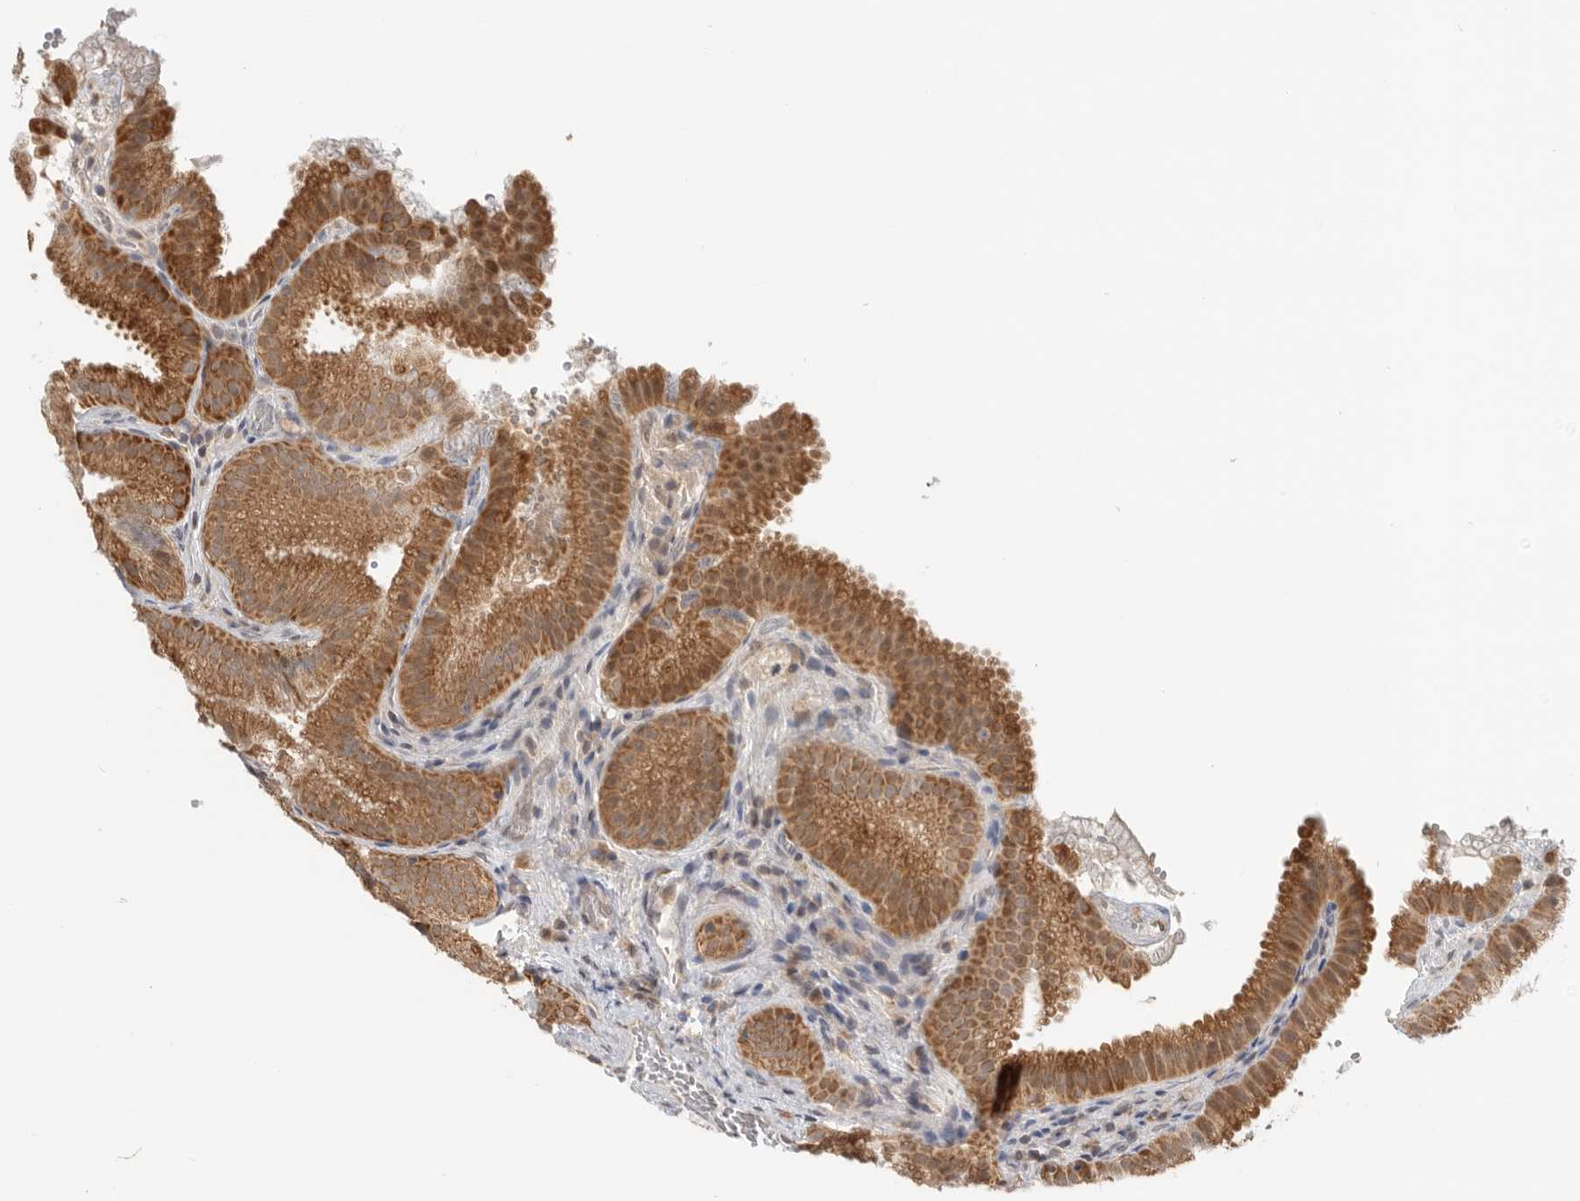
{"staining": {"intensity": "moderate", "quantity": ">75%", "location": "cytoplasmic/membranous"}, "tissue": "gallbladder", "cell_type": "Glandular cells", "image_type": "normal", "snomed": [{"axis": "morphology", "description": "Normal tissue, NOS"}, {"axis": "topography", "description": "Gallbladder"}], "caption": "A medium amount of moderate cytoplasmic/membranous expression is seen in approximately >75% of glandular cells in normal gallbladder. (Brightfield microscopy of DAB IHC at high magnification).", "gene": "DCAF8", "patient": {"sex": "female", "age": 30}}